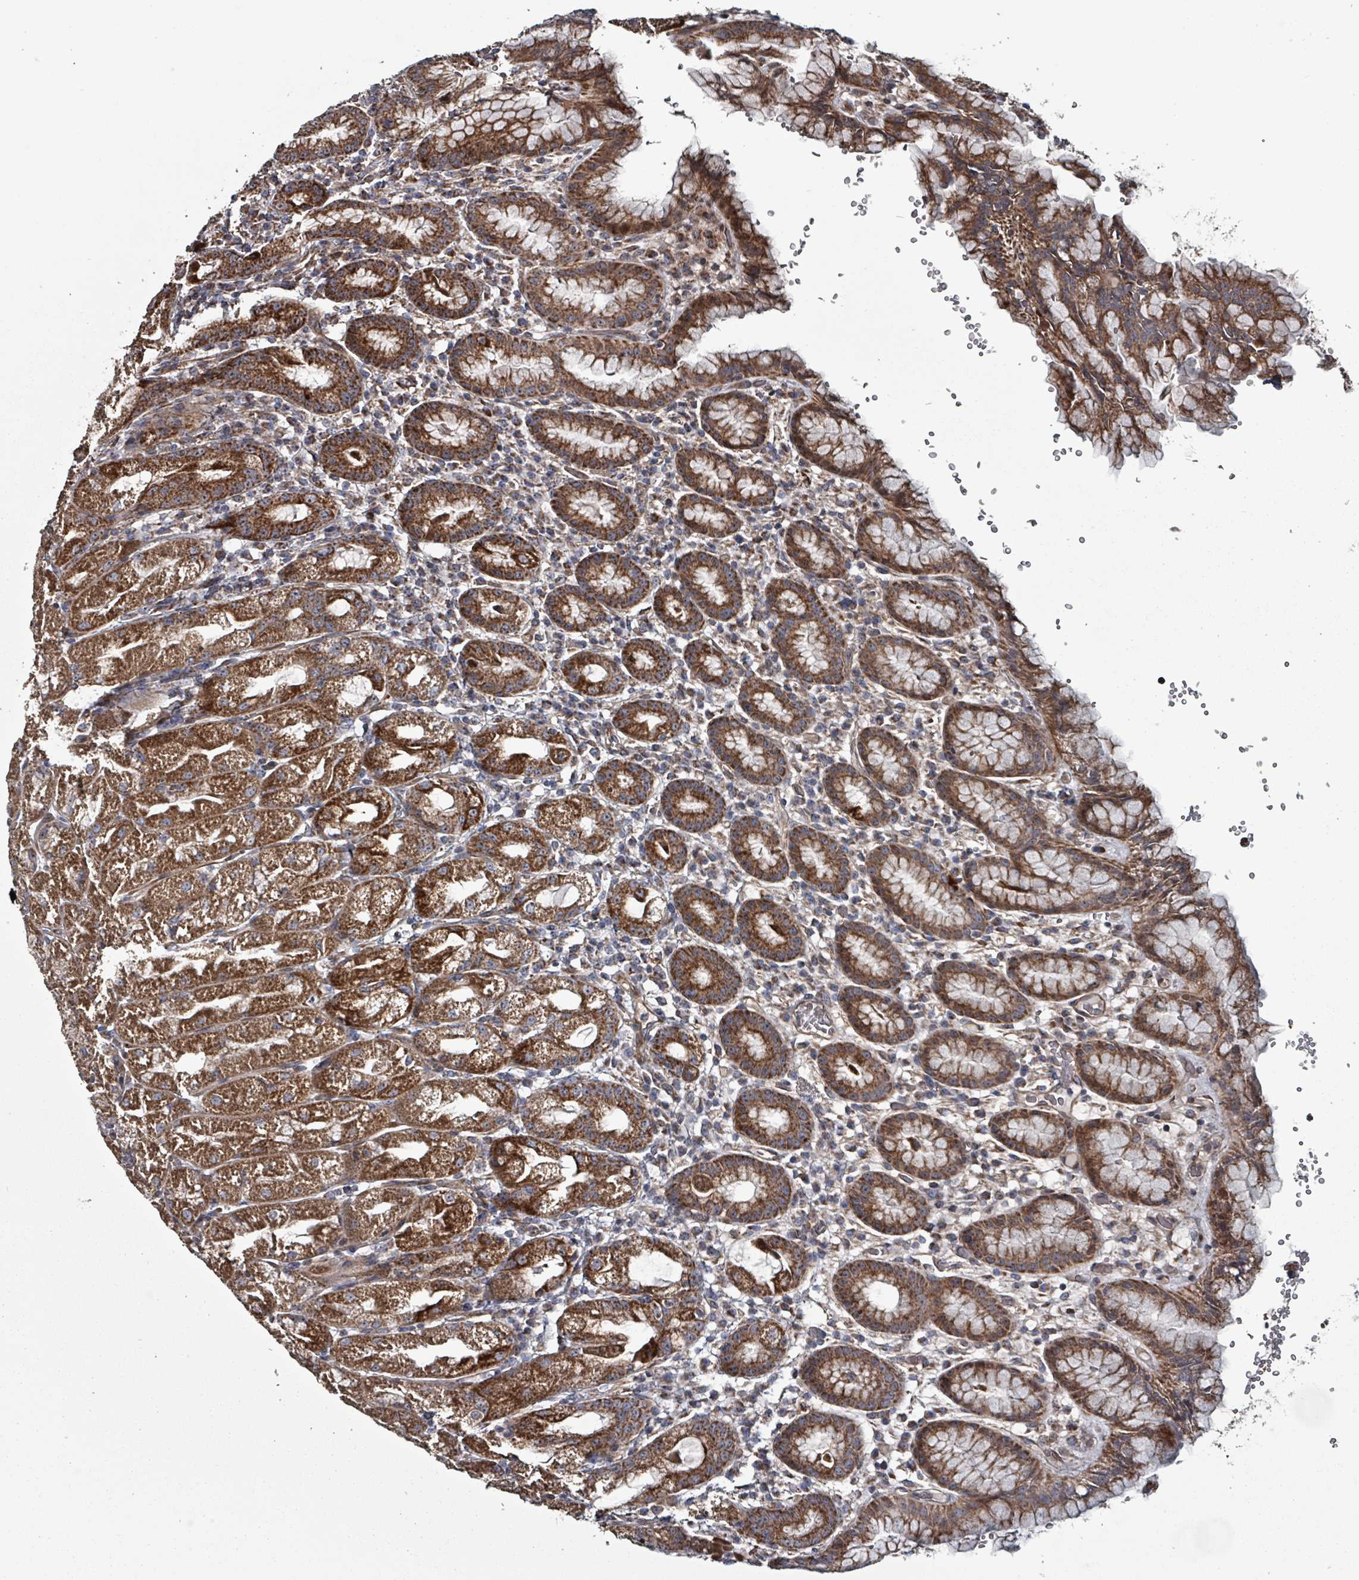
{"staining": {"intensity": "strong", "quantity": ">75%", "location": "cytoplasmic/membranous"}, "tissue": "stomach", "cell_type": "Glandular cells", "image_type": "normal", "snomed": [{"axis": "morphology", "description": "Normal tissue, NOS"}, {"axis": "topography", "description": "Stomach, upper"}], "caption": "Brown immunohistochemical staining in unremarkable stomach displays strong cytoplasmic/membranous expression in approximately >75% of glandular cells.", "gene": "MRPL4", "patient": {"sex": "male", "age": 52}}